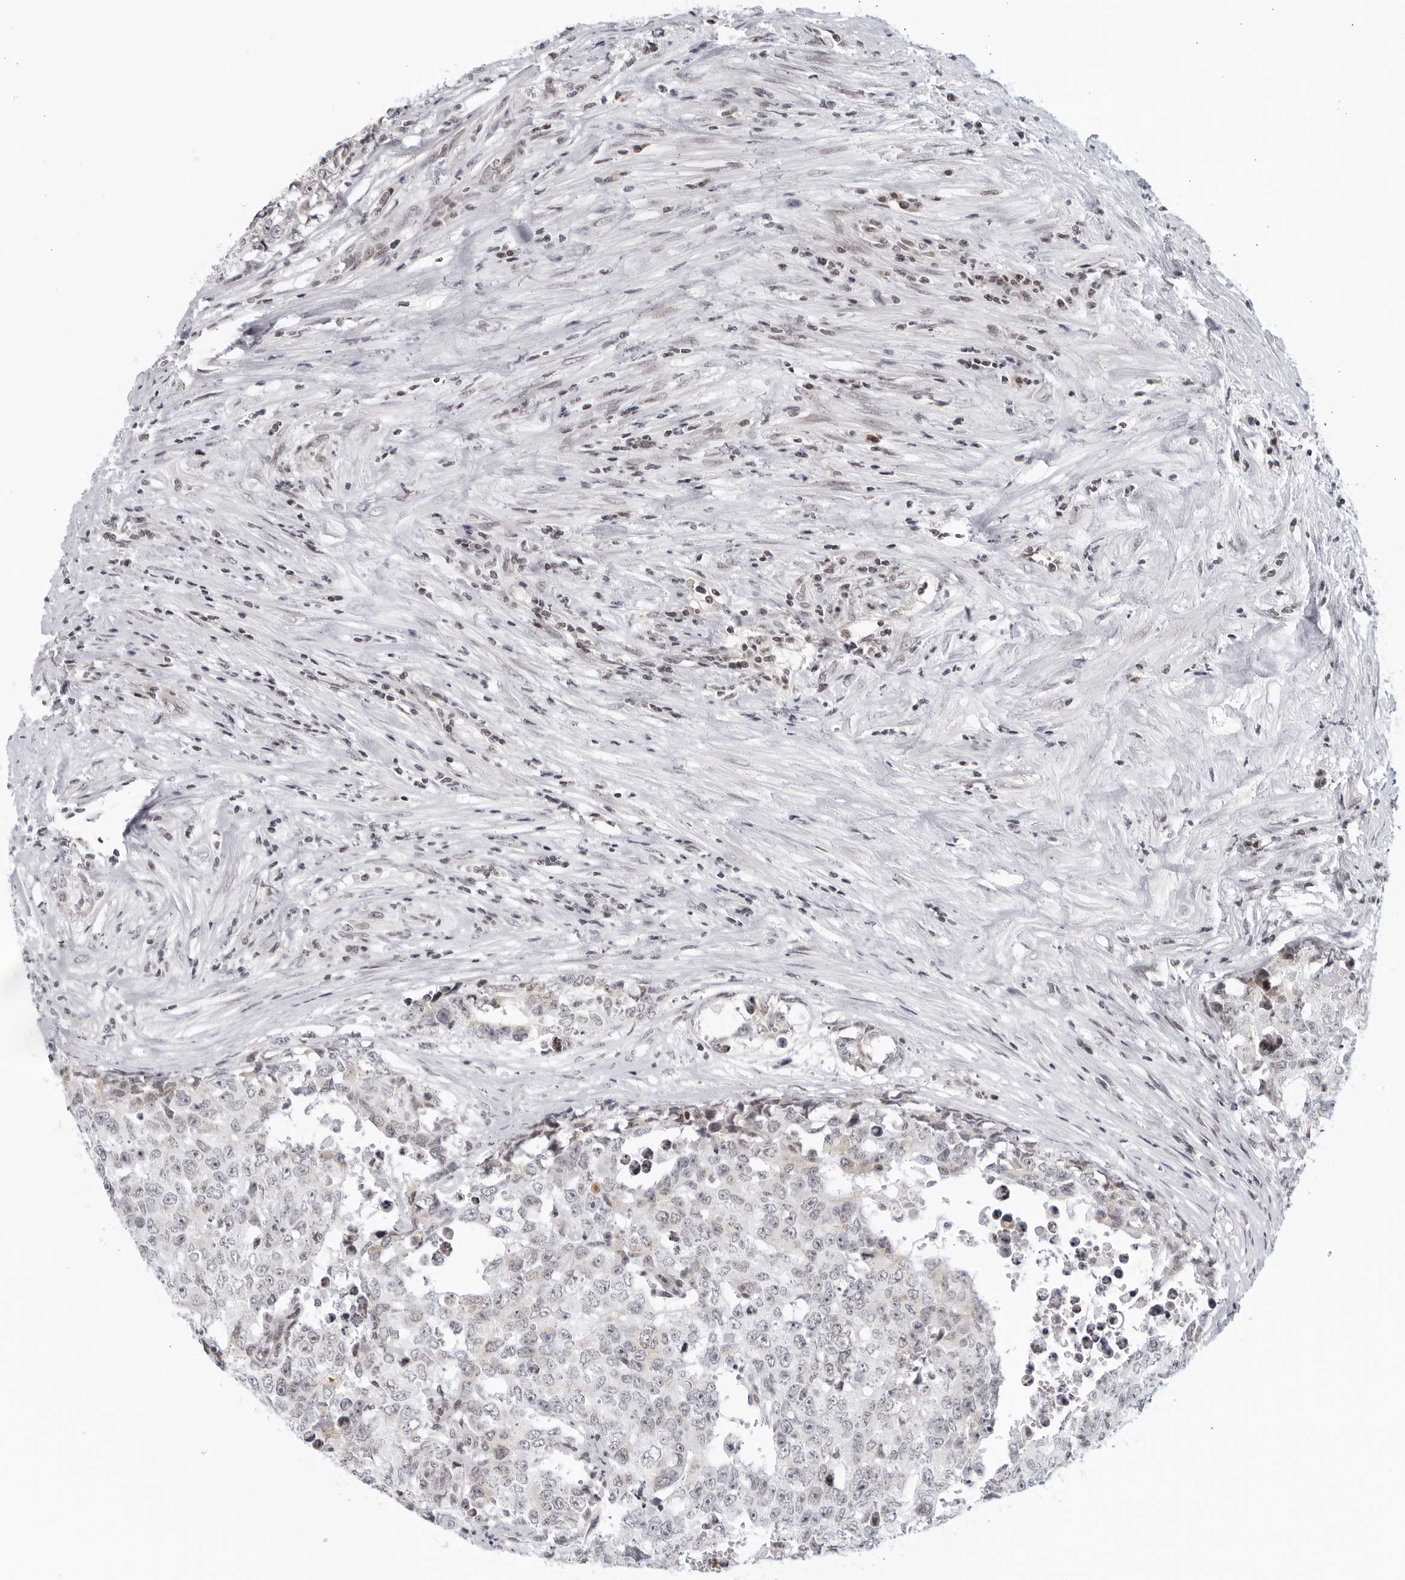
{"staining": {"intensity": "negative", "quantity": "none", "location": "none"}, "tissue": "testis cancer", "cell_type": "Tumor cells", "image_type": "cancer", "snomed": [{"axis": "morphology", "description": "Carcinoma, Embryonal, NOS"}, {"axis": "topography", "description": "Testis"}], "caption": "DAB immunohistochemical staining of testis embryonal carcinoma demonstrates no significant expression in tumor cells.", "gene": "RAB11FIP3", "patient": {"sex": "male", "age": 28}}